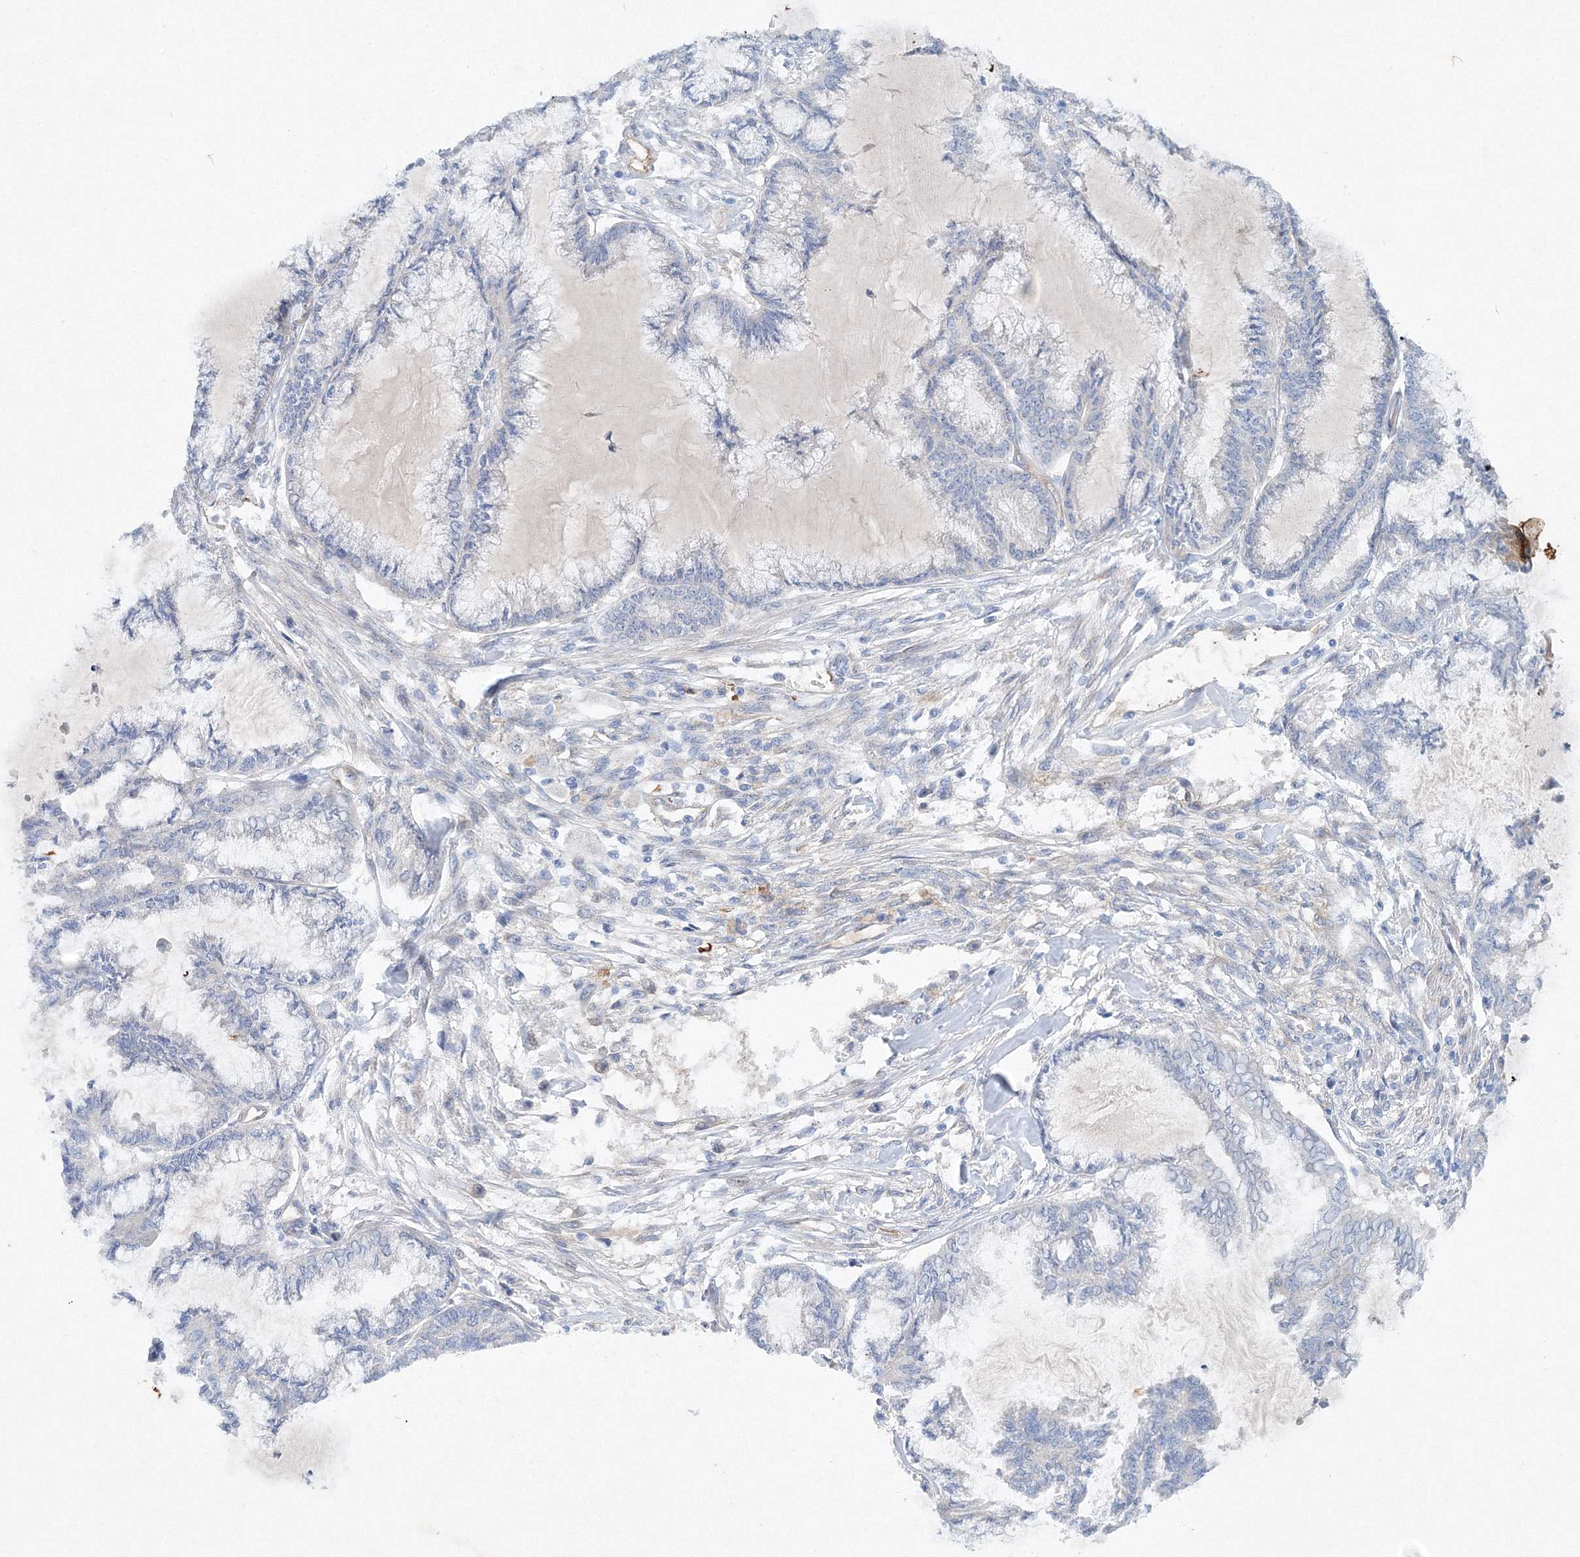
{"staining": {"intensity": "negative", "quantity": "none", "location": "none"}, "tissue": "endometrial cancer", "cell_type": "Tumor cells", "image_type": "cancer", "snomed": [{"axis": "morphology", "description": "Adenocarcinoma, NOS"}, {"axis": "topography", "description": "Endometrium"}], "caption": "Tumor cells show no significant protein positivity in adenocarcinoma (endometrial). (DAB (3,3'-diaminobenzidine) immunohistochemistry visualized using brightfield microscopy, high magnification).", "gene": "TANC1", "patient": {"sex": "female", "age": 86}}